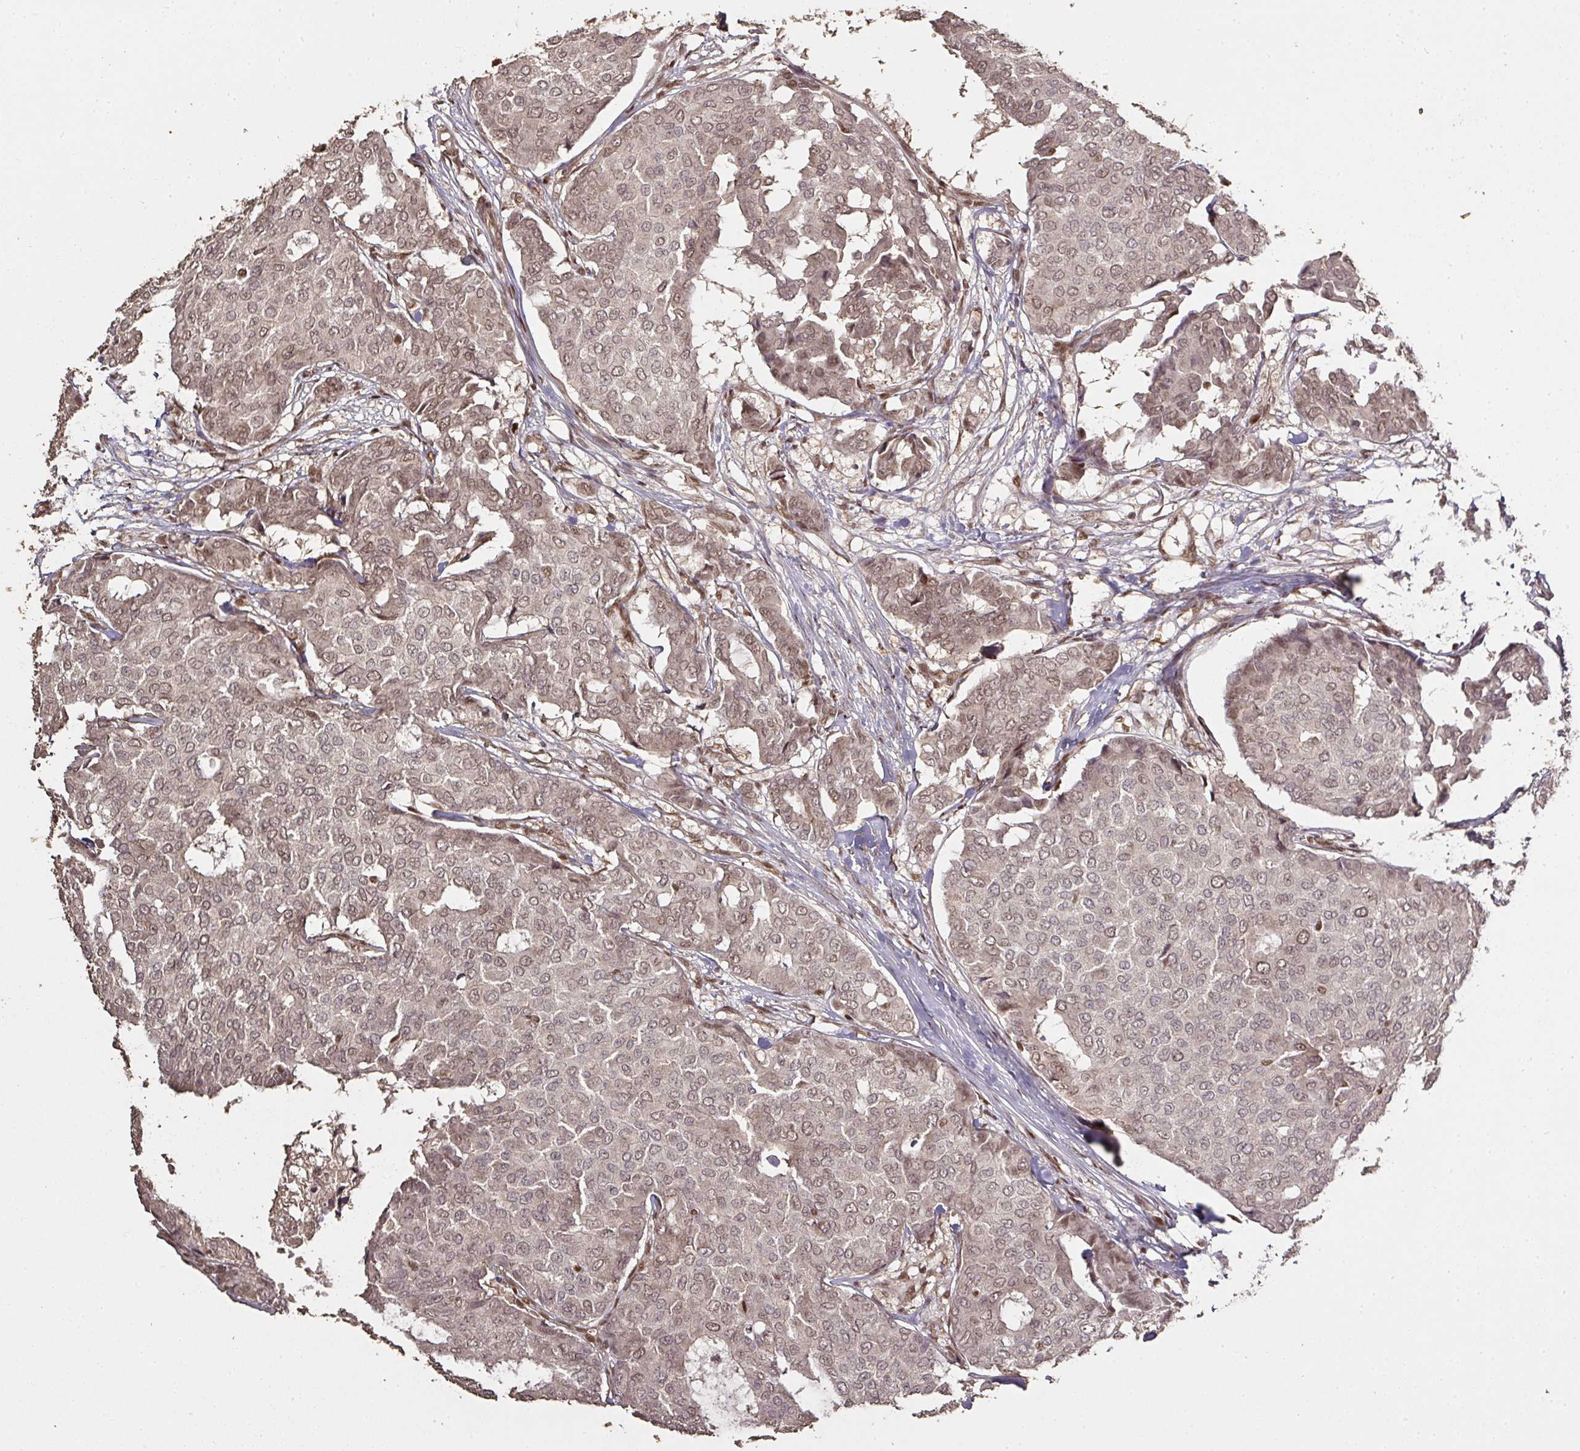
{"staining": {"intensity": "weak", "quantity": ">75%", "location": "nuclear"}, "tissue": "breast cancer", "cell_type": "Tumor cells", "image_type": "cancer", "snomed": [{"axis": "morphology", "description": "Duct carcinoma"}, {"axis": "topography", "description": "Breast"}], "caption": "IHC micrograph of human breast infiltrating ductal carcinoma stained for a protein (brown), which reveals low levels of weak nuclear staining in about >75% of tumor cells.", "gene": "GPRIN2", "patient": {"sex": "female", "age": 75}}